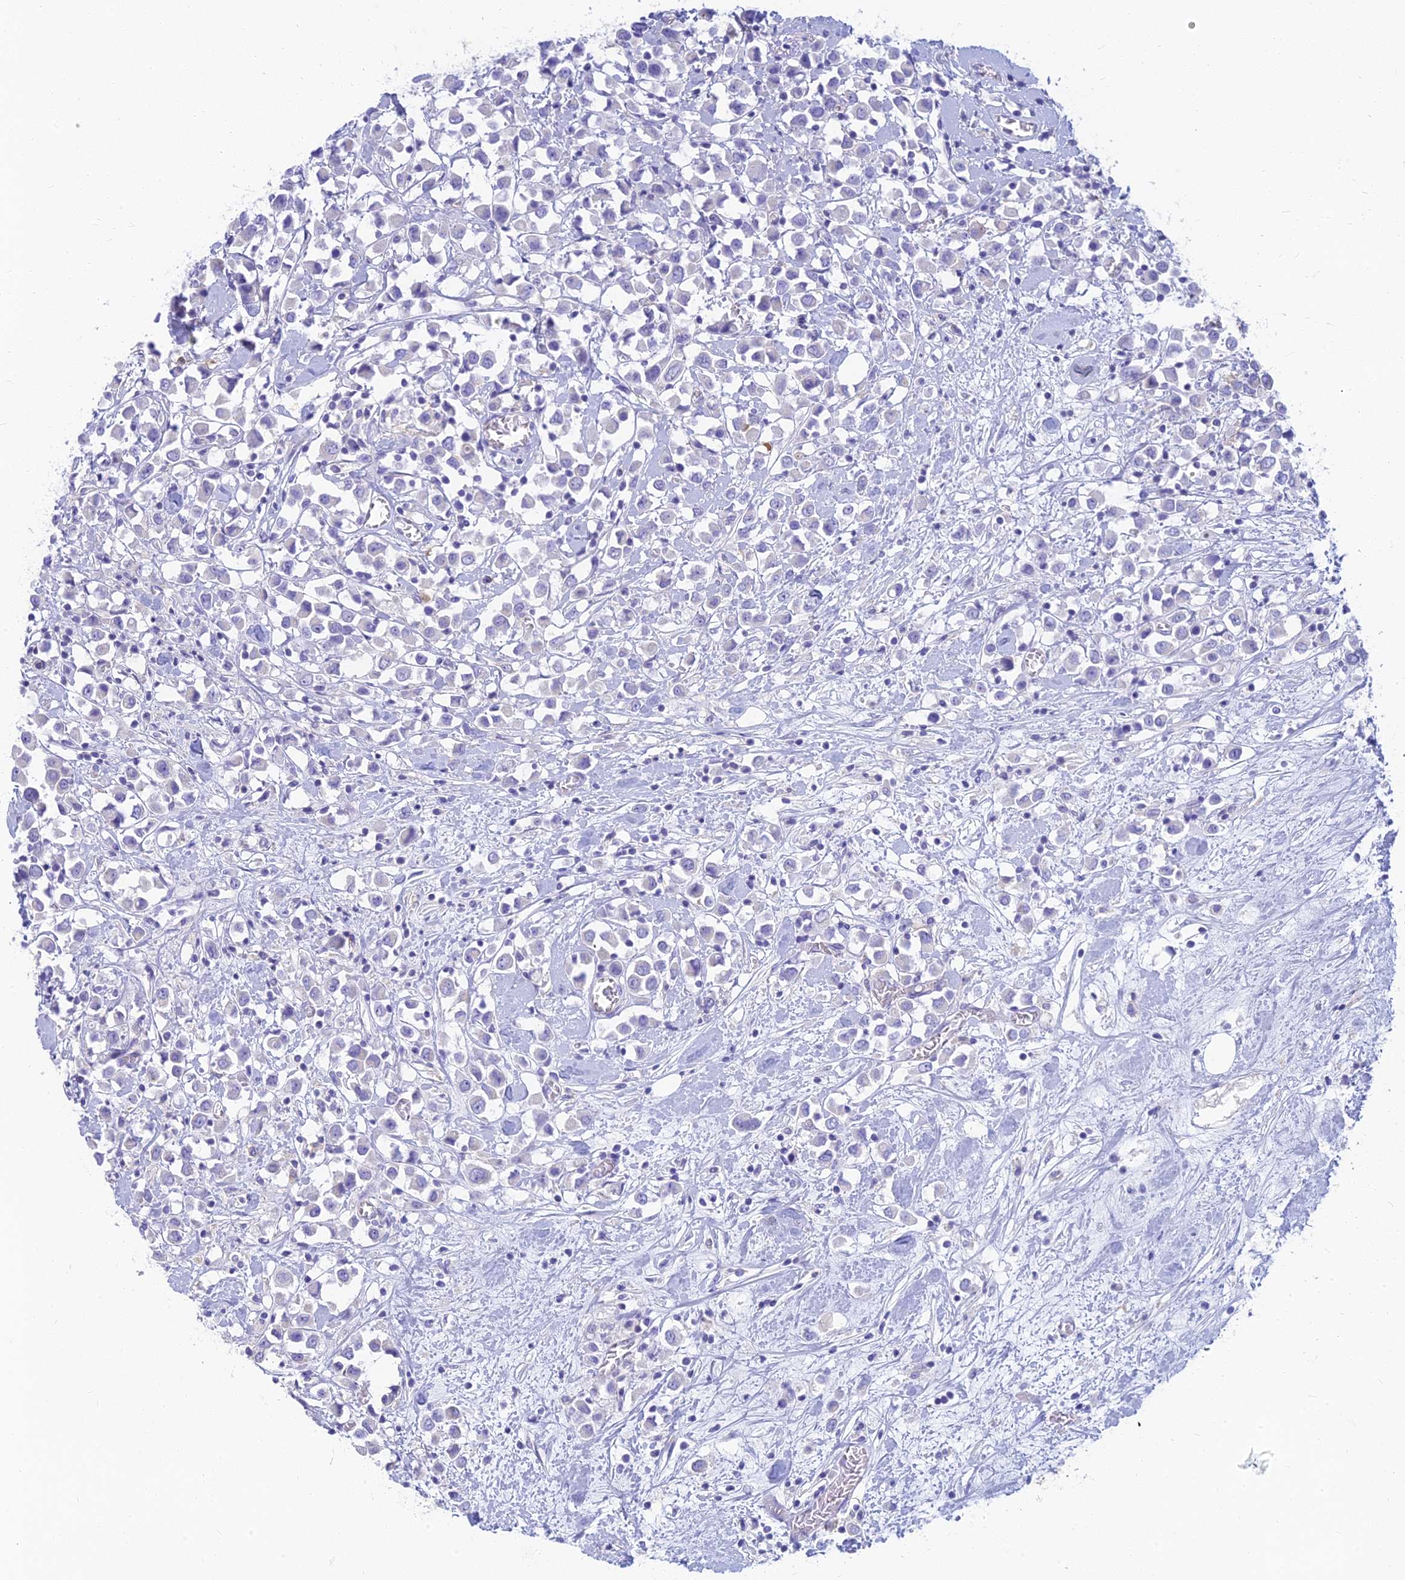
{"staining": {"intensity": "negative", "quantity": "none", "location": "none"}, "tissue": "breast cancer", "cell_type": "Tumor cells", "image_type": "cancer", "snomed": [{"axis": "morphology", "description": "Duct carcinoma"}, {"axis": "topography", "description": "Breast"}], "caption": "High power microscopy micrograph of an immunohistochemistry micrograph of breast cancer, revealing no significant expression in tumor cells.", "gene": "STRN4", "patient": {"sex": "female", "age": 61}}